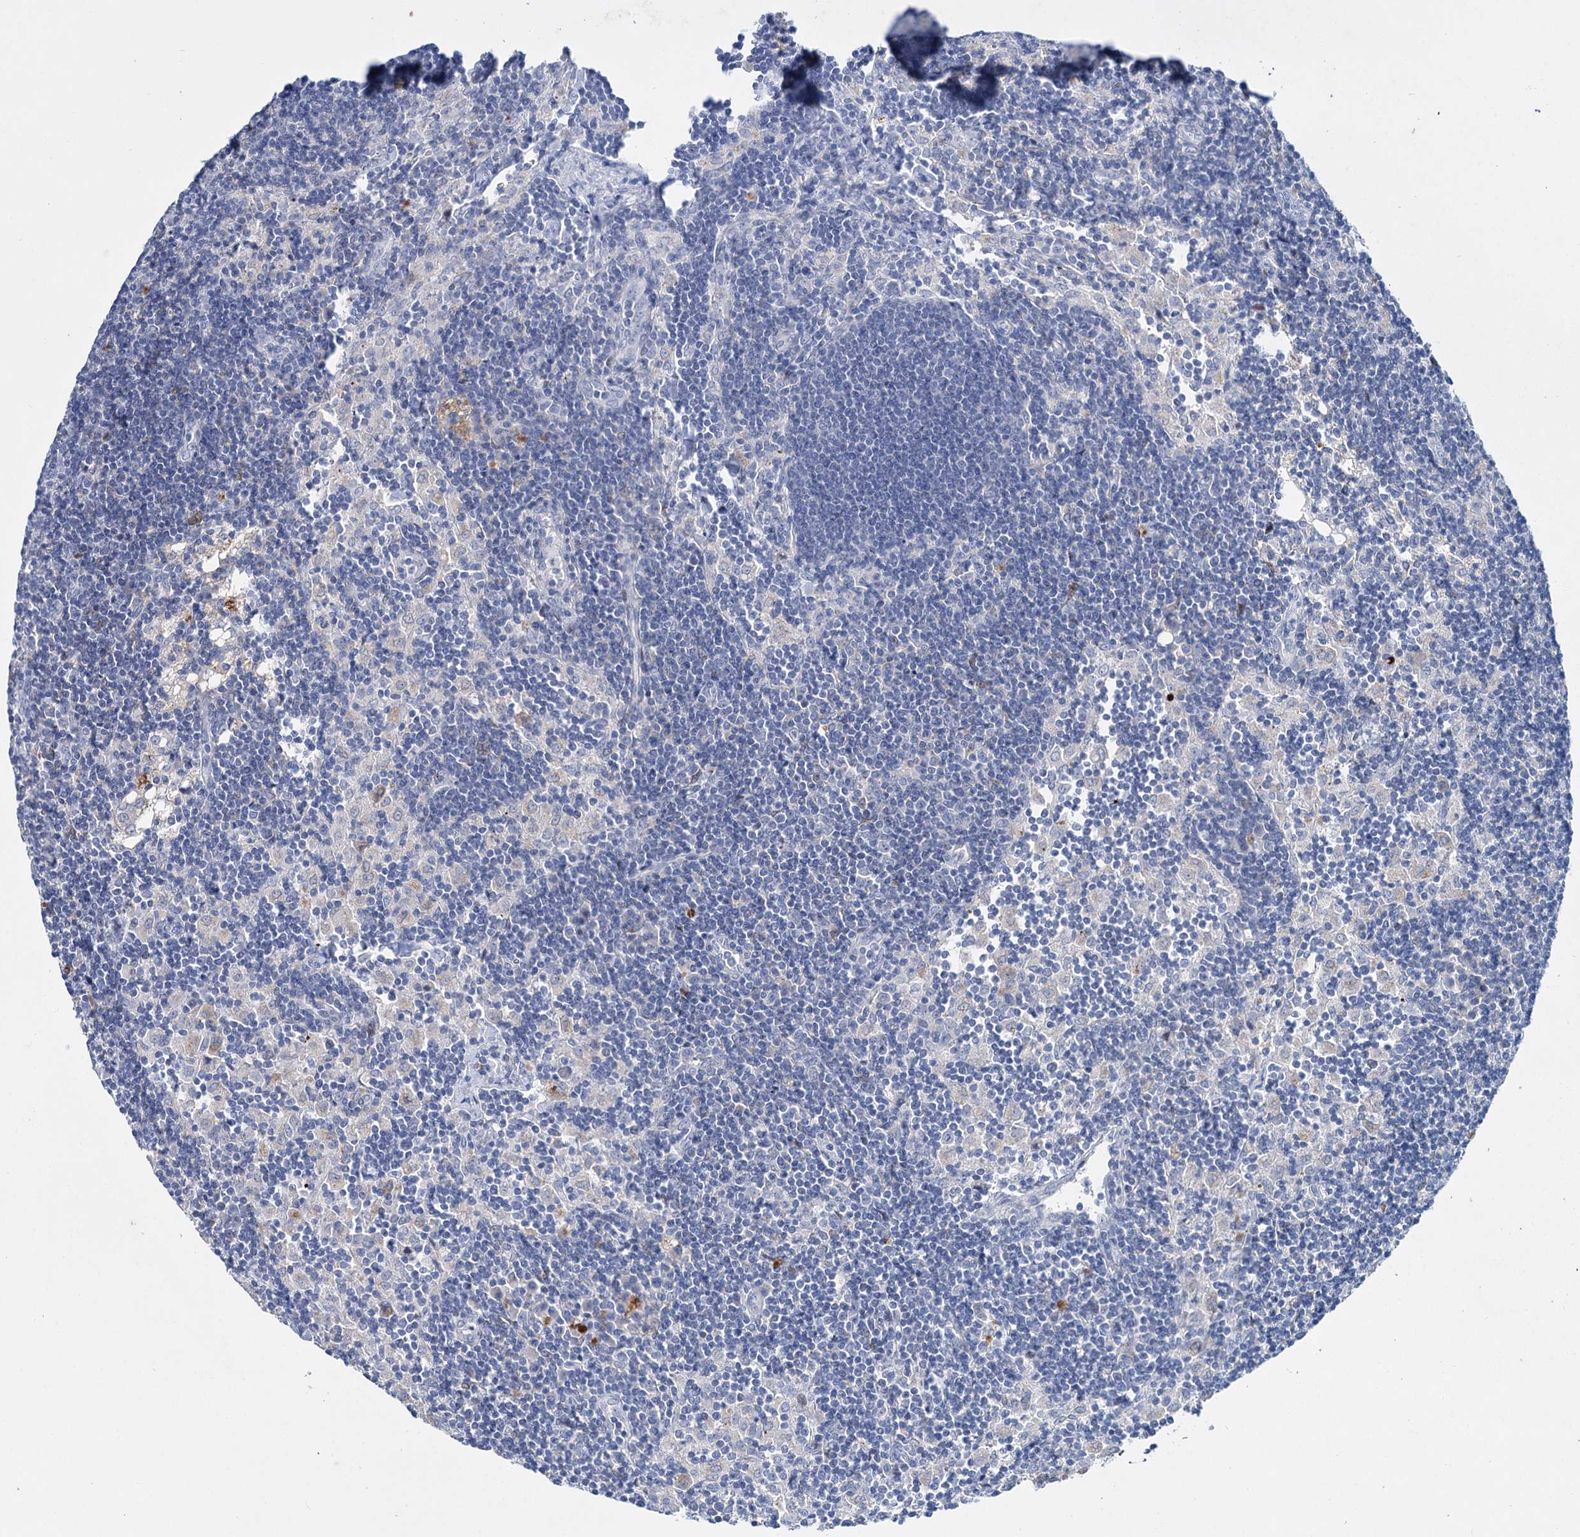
{"staining": {"intensity": "negative", "quantity": "none", "location": "none"}, "tissue": "lymph node", "cell_type": "Germinal center cells", "image_type": "normal", "snomed": [{"axis": "morphology", "description": "Normal tissue, NOS"}, {"axis": "topography", "description": "Lymph node"}], "caption": "Immunohistochemistry of benign lymph node exhibits no staining in germinal center cells.", "gene": "LYZL4", "patient": {"sex": "male", "age": 24}}